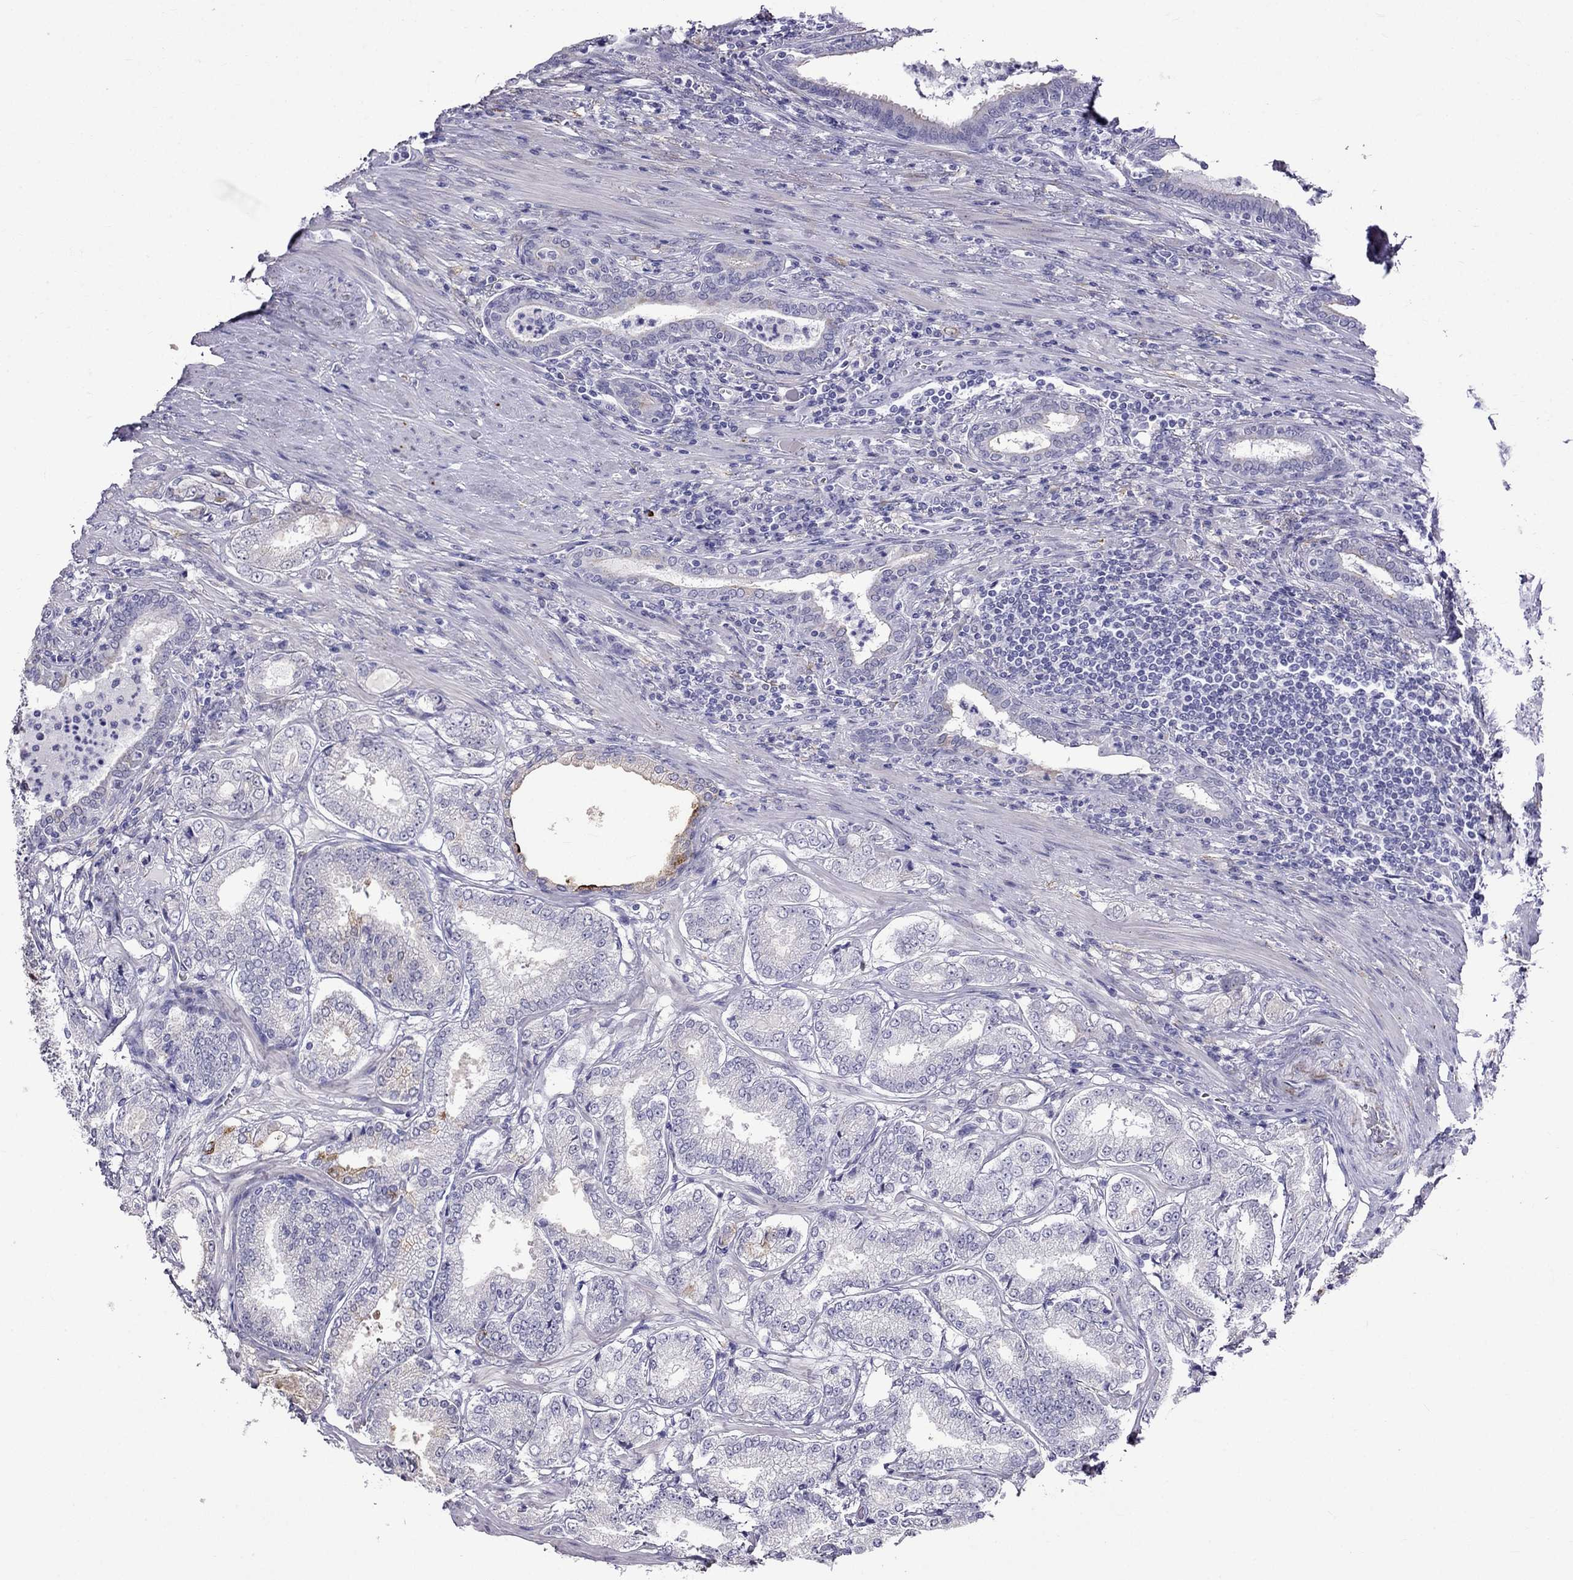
{"staining": {"intensity": "negative", "quantity": "none", "location": "none"}, "tissue": "prostate cancer", "cell_type": "Tumor cells", "image_type": "cancer", "snomed": [{"axis": "morphology", "description": "Adenocarcinoma, NOS"}, {"axis": "topography", "description": "Prostate"}], "caption": "IHC of adenocarcinoma (prostate) demonstrates no staining in tumor cells.", "gene": "MGP", "patient": {"sex": "male", "age": 65}}